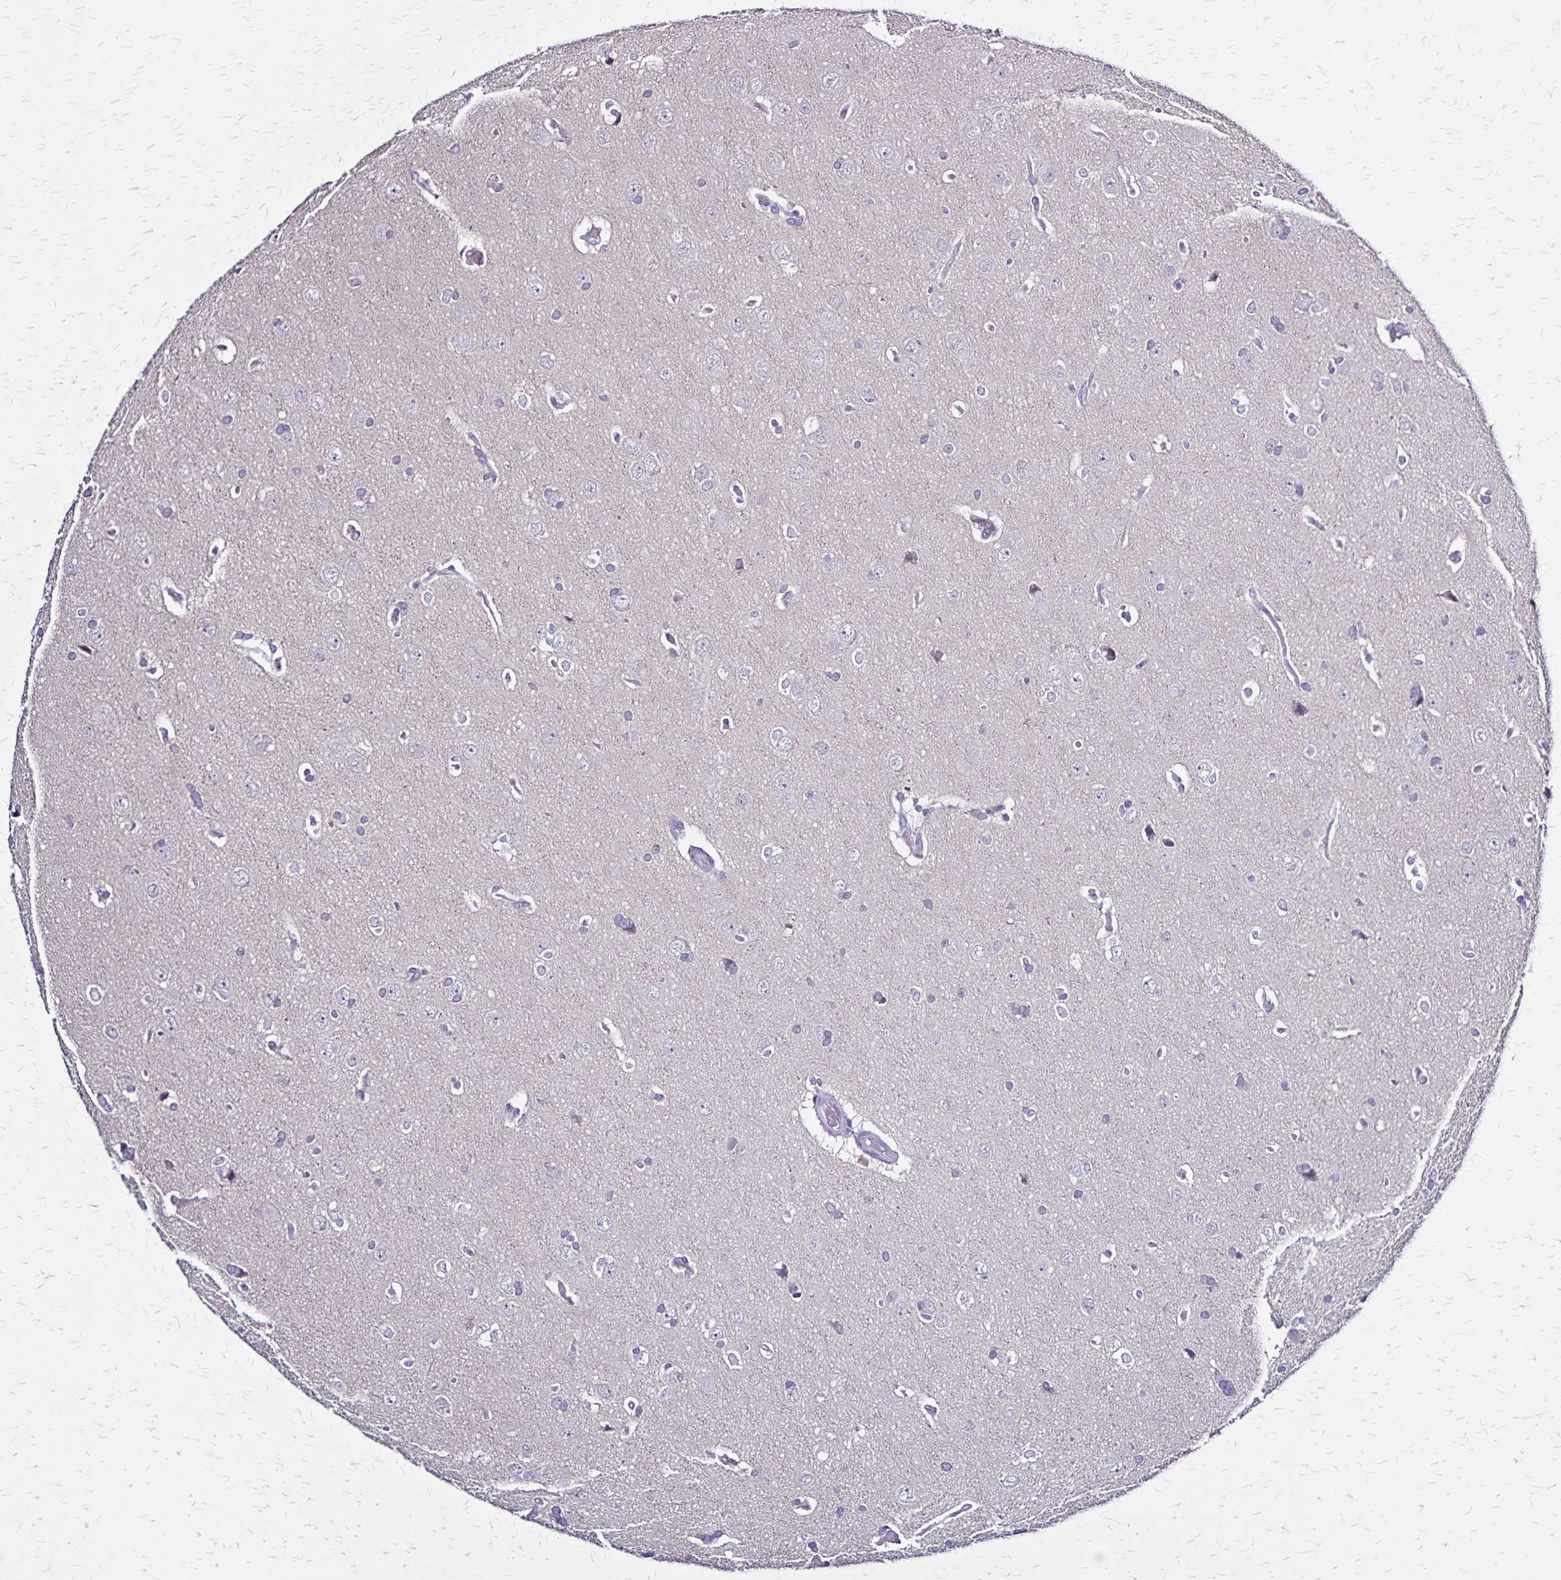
{"staining": {"intensity": "negative", "quantity": "none", "location": "none"}, "tissue": "glioma", "cell_type": "Tumor cells", "image_type": "cancer", "snomed": [{"axis": "morphology", "description": "Glioma, malignant, Low grade"}, {"axis": "topography", "description": "Brain"}], "caption": "Micrograph shows no significant protein staining in tumor cells of low-grade glioma (malignant).", "gene": "PLXNA4", "patient": {"sex": "female", "age": 54}}